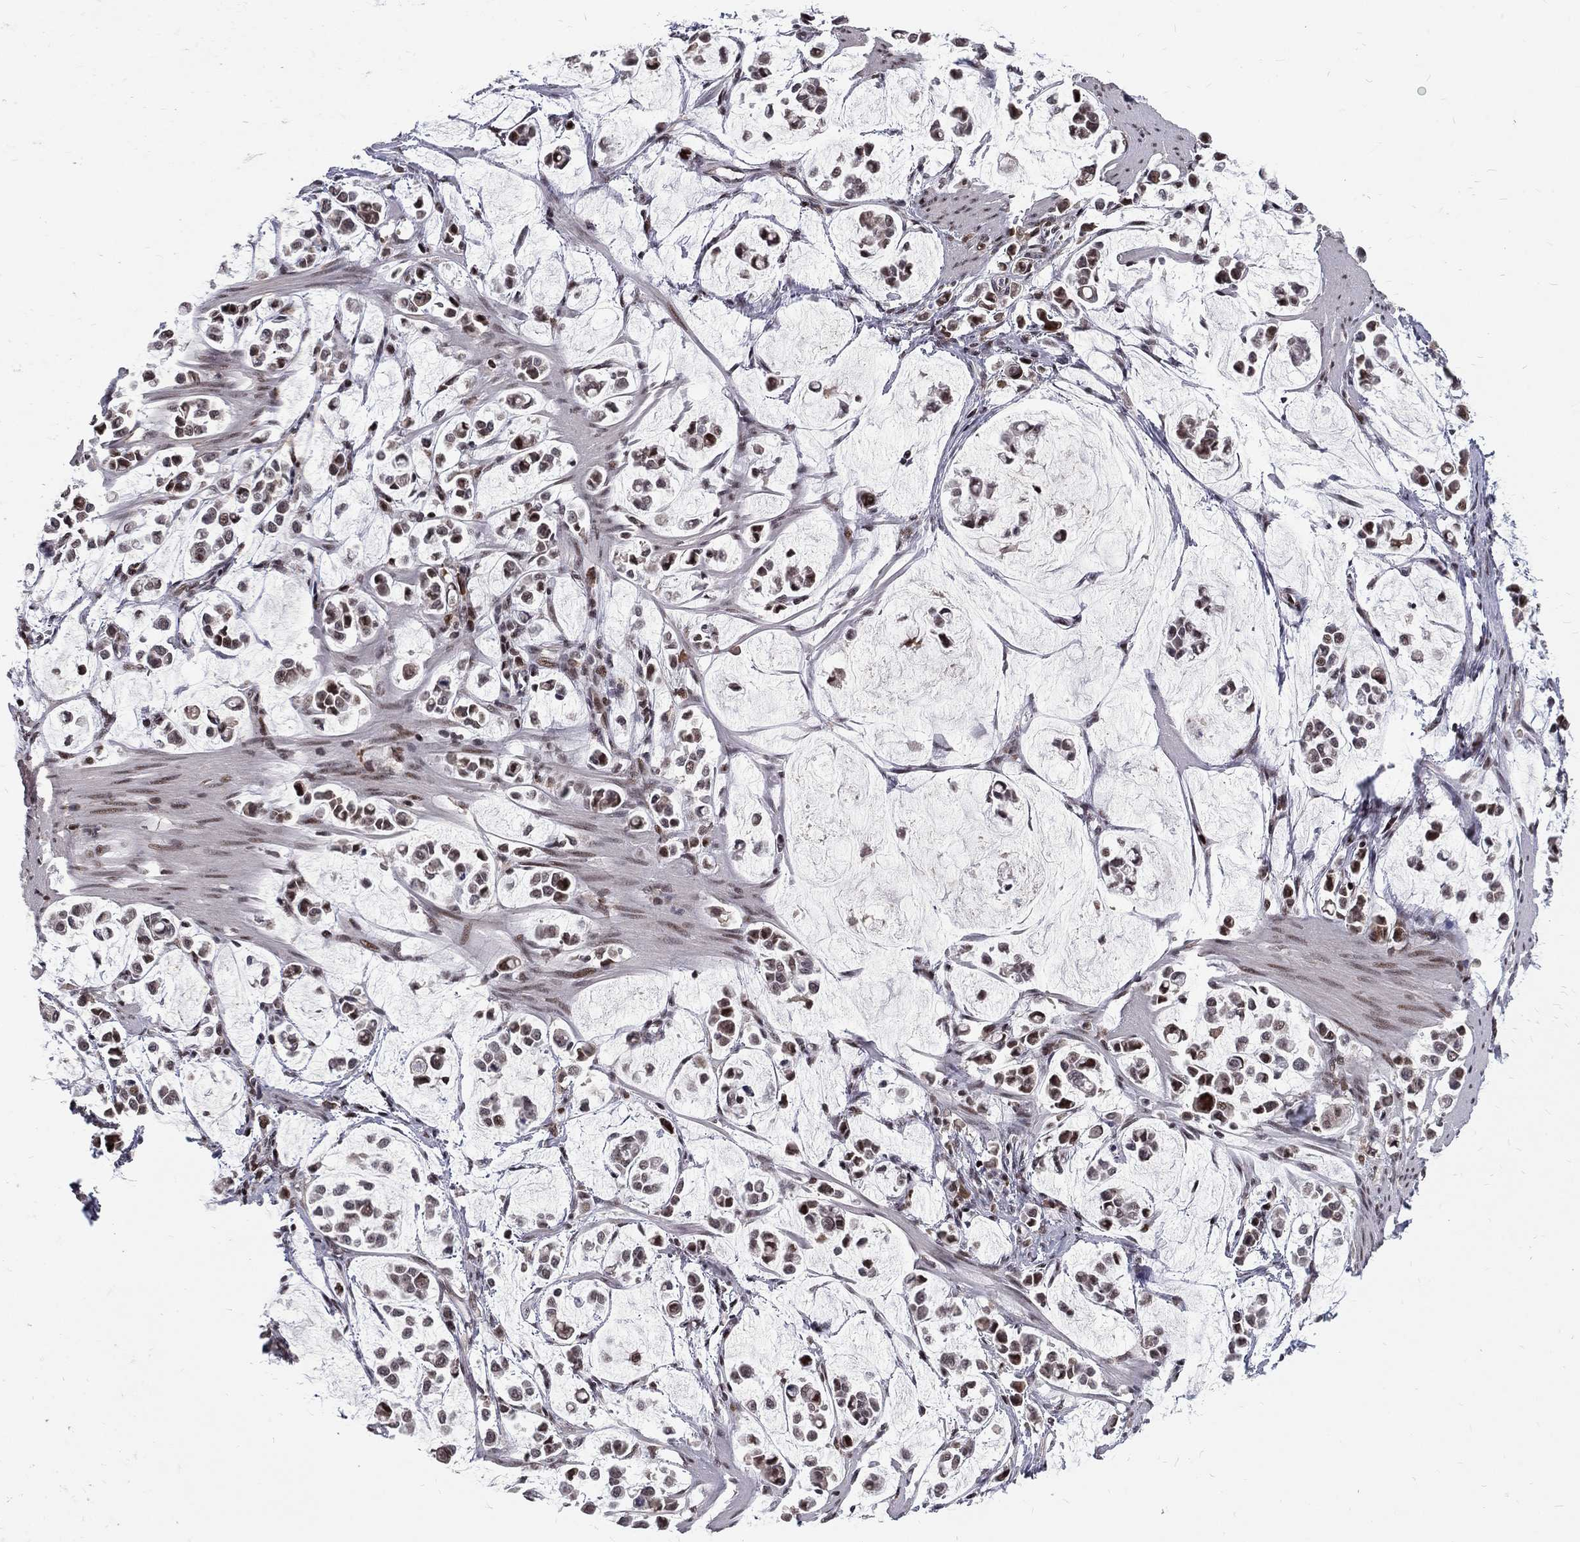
{"staining": {"intensity": "weak", "quantity": "25%-75%", "location": "cytoplasmic/membranous,nuclear"}, "tissue": "stomach cancer", "cell_type": "Tumor cells", "image_type": "cancer", "snomed": [{"axis": "morphology", "description": "Adenocarcinoma, NOS"}, {"axis": "topography", "description": "Stomach"}], "caption": "Protein staining of adenocarcinoma (stomach) tissue exhibits weak cytoplasmic/membranous and nuclear positivity in about 25%-75% of tumor cells.", "gene": "TCEAL1", "patient": {"sex": "male", "age": 82}}